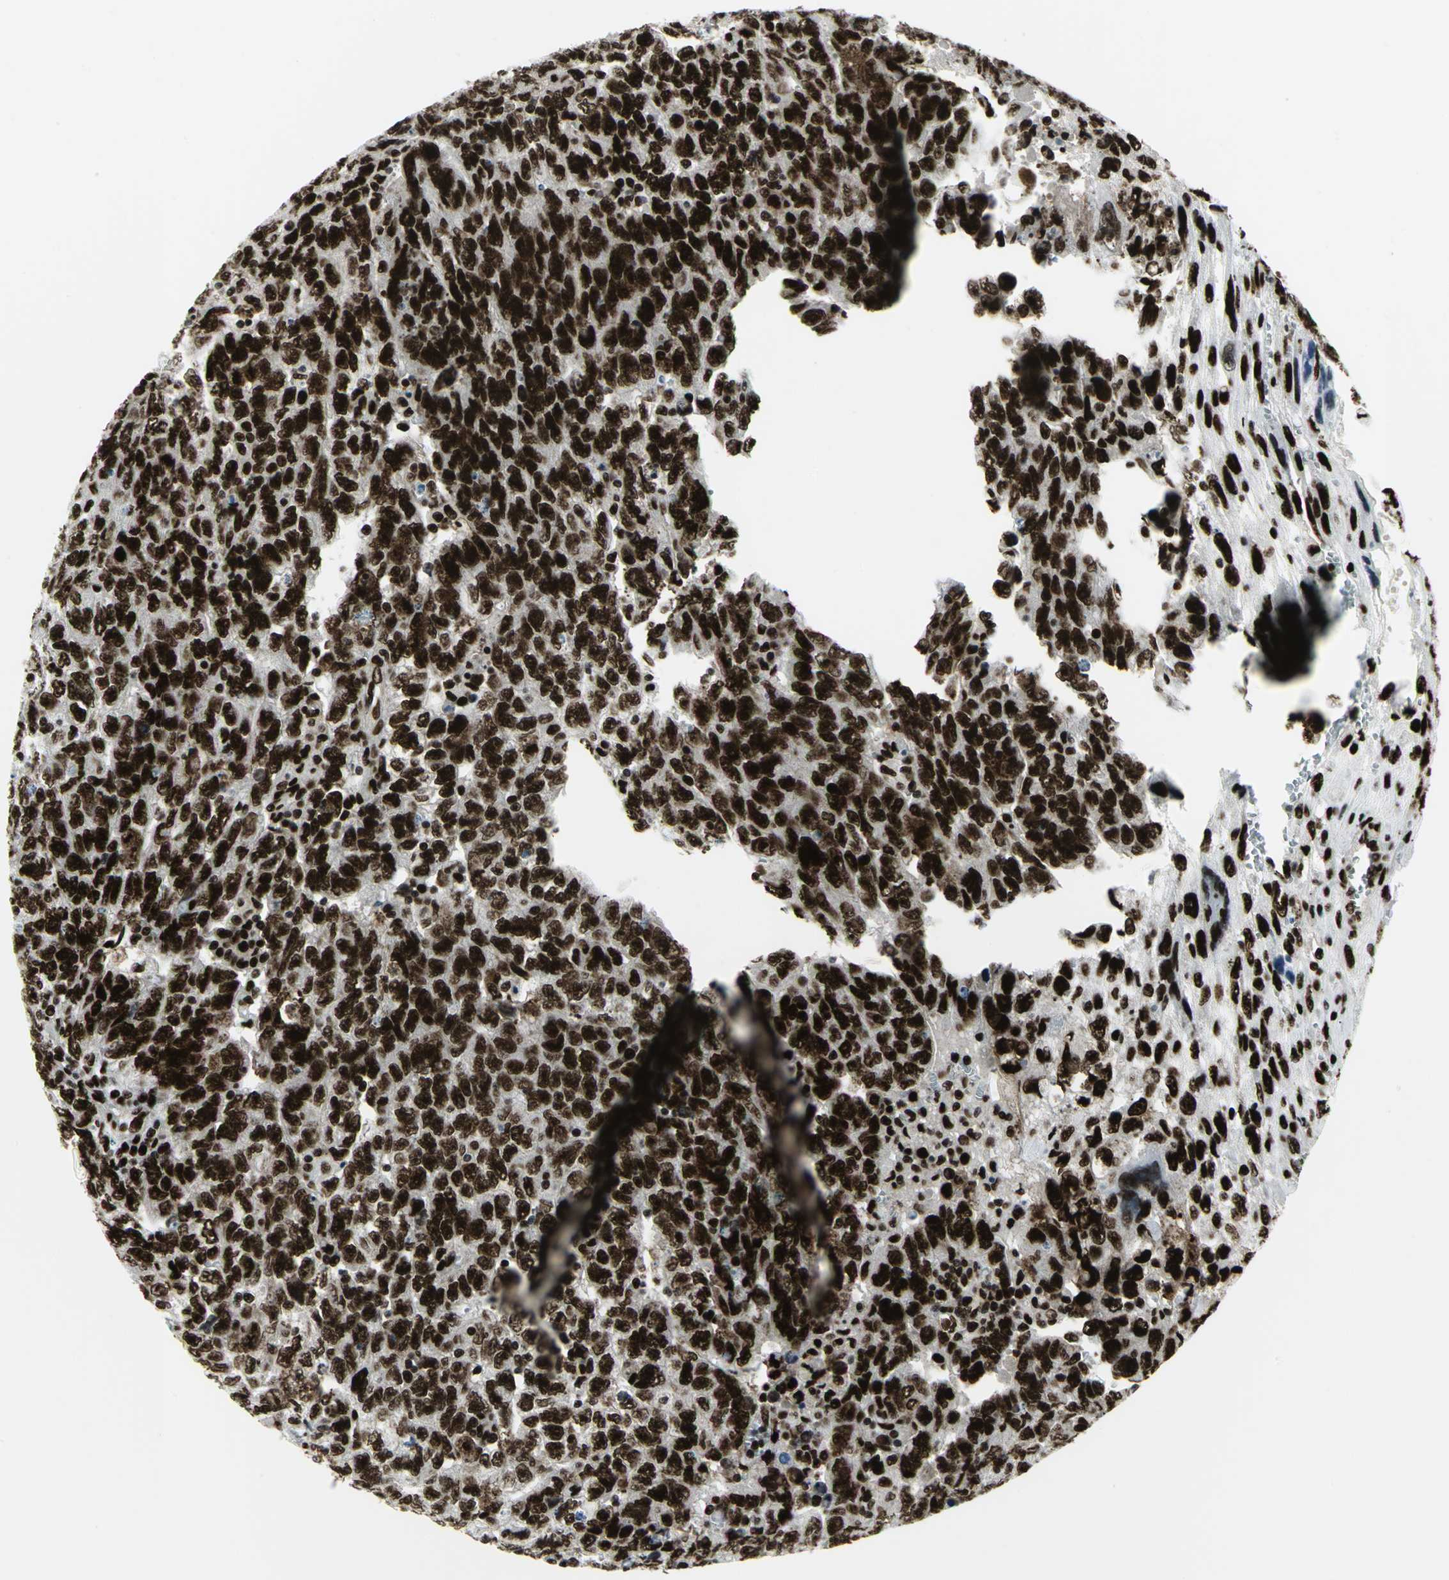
{"staining": {"intensity": "strong", "quantity": ">75%", "location": "nuclear"}, "tissue": "testis cancer", "cell_type": "Tumor cells", "image_type": "cancer", "snomed": [{"axis": "morphology", "description": "Carcinoma, Embryonal, NOS"}, {"axis": "topography", "description": "Testis"}], "caption": "High-magnification brightfield microscopy of testis embryonal carcinoma stained with DAB (3,3'-diaminobenzidine) (brown) and counterstained with hematoxylin (blue). tumor cells exhibit strong nuclear expression is seen in about>75% of cells.", "gene": "SMARCA4", "patient": {"sex": "male", "age": 28}}